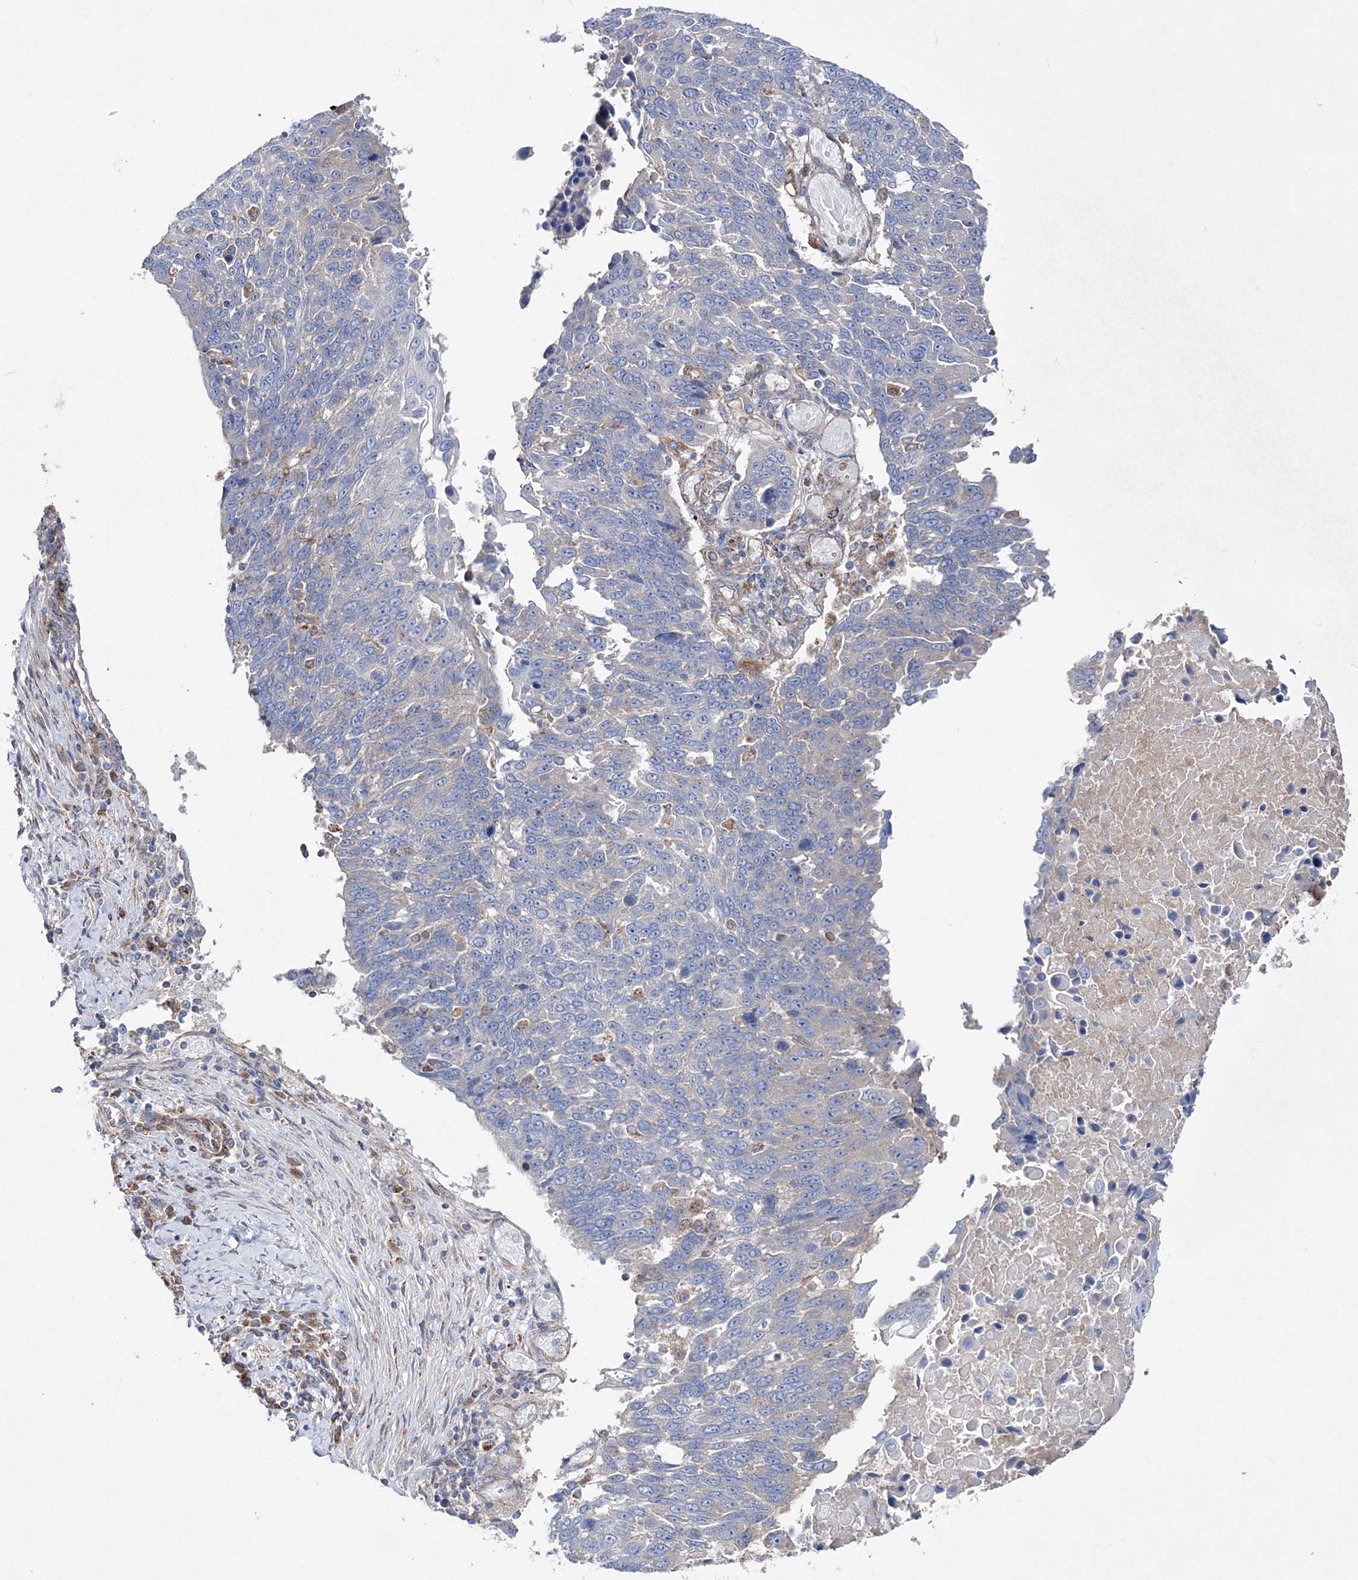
{"staining": {"intensity": "negative", "quantity": "none", "location": "none"}, "tissue": "lung cancer", "cell_type": "Tumor cells", "image_type": "cancer", "snomed": [{"axis": "morphology", "description": "Squamous cell carcinoma, NOS"}, {"axis": "topography", "description": "Lung"}], "caption": "High power microscopy photomicrograph of an IHC histopathology image of lung cancer (squamous cell carcinoma), revealing no significant staining in tumor cells.", "gene": "NGLY1", "patient": {"sex": "male", "age": 66}}